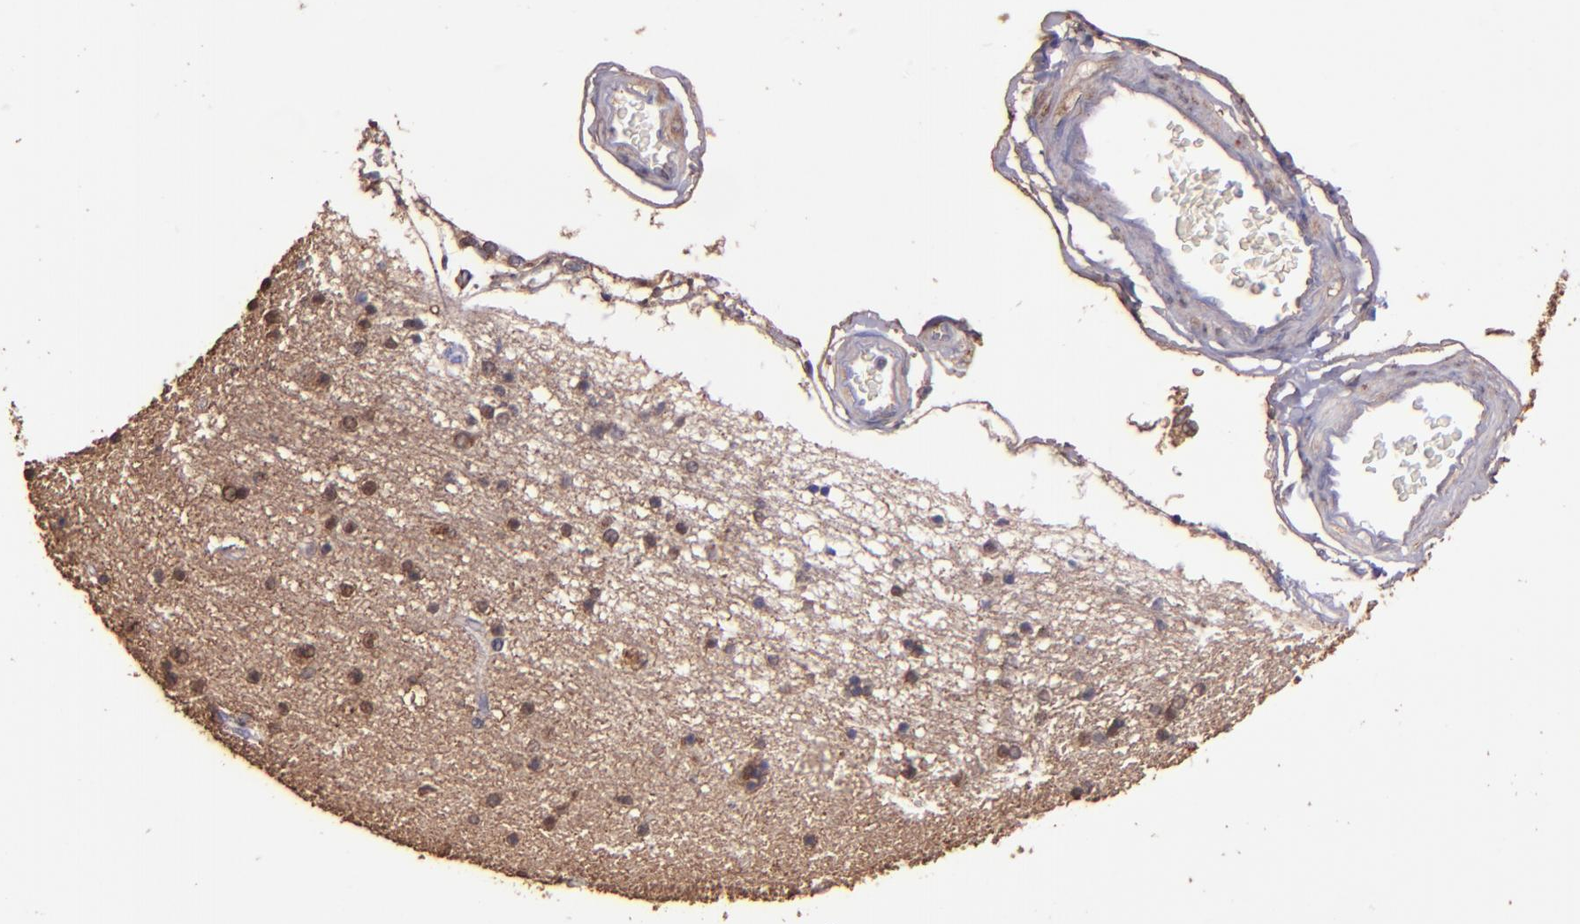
{"staining": {"intensity": "weak", "quantity": "25%-75%", "location": "nuclear"}, "tissue": "hippocampus", "cell_type": "Glial cells", "image_type": "normal", "snomed": [{"axis": "morphology", "description": "Normal tissue, NOS"}, {"axis": "topography", "description": "Hippocampus"}], "caption": "IHC (DAB) staining of benign hippocampus shows weak nuclear protein staining in about 25%-75% of glial cells.", "gene": "WASH6P", "patient": {"sex": "female", "age": 54}}